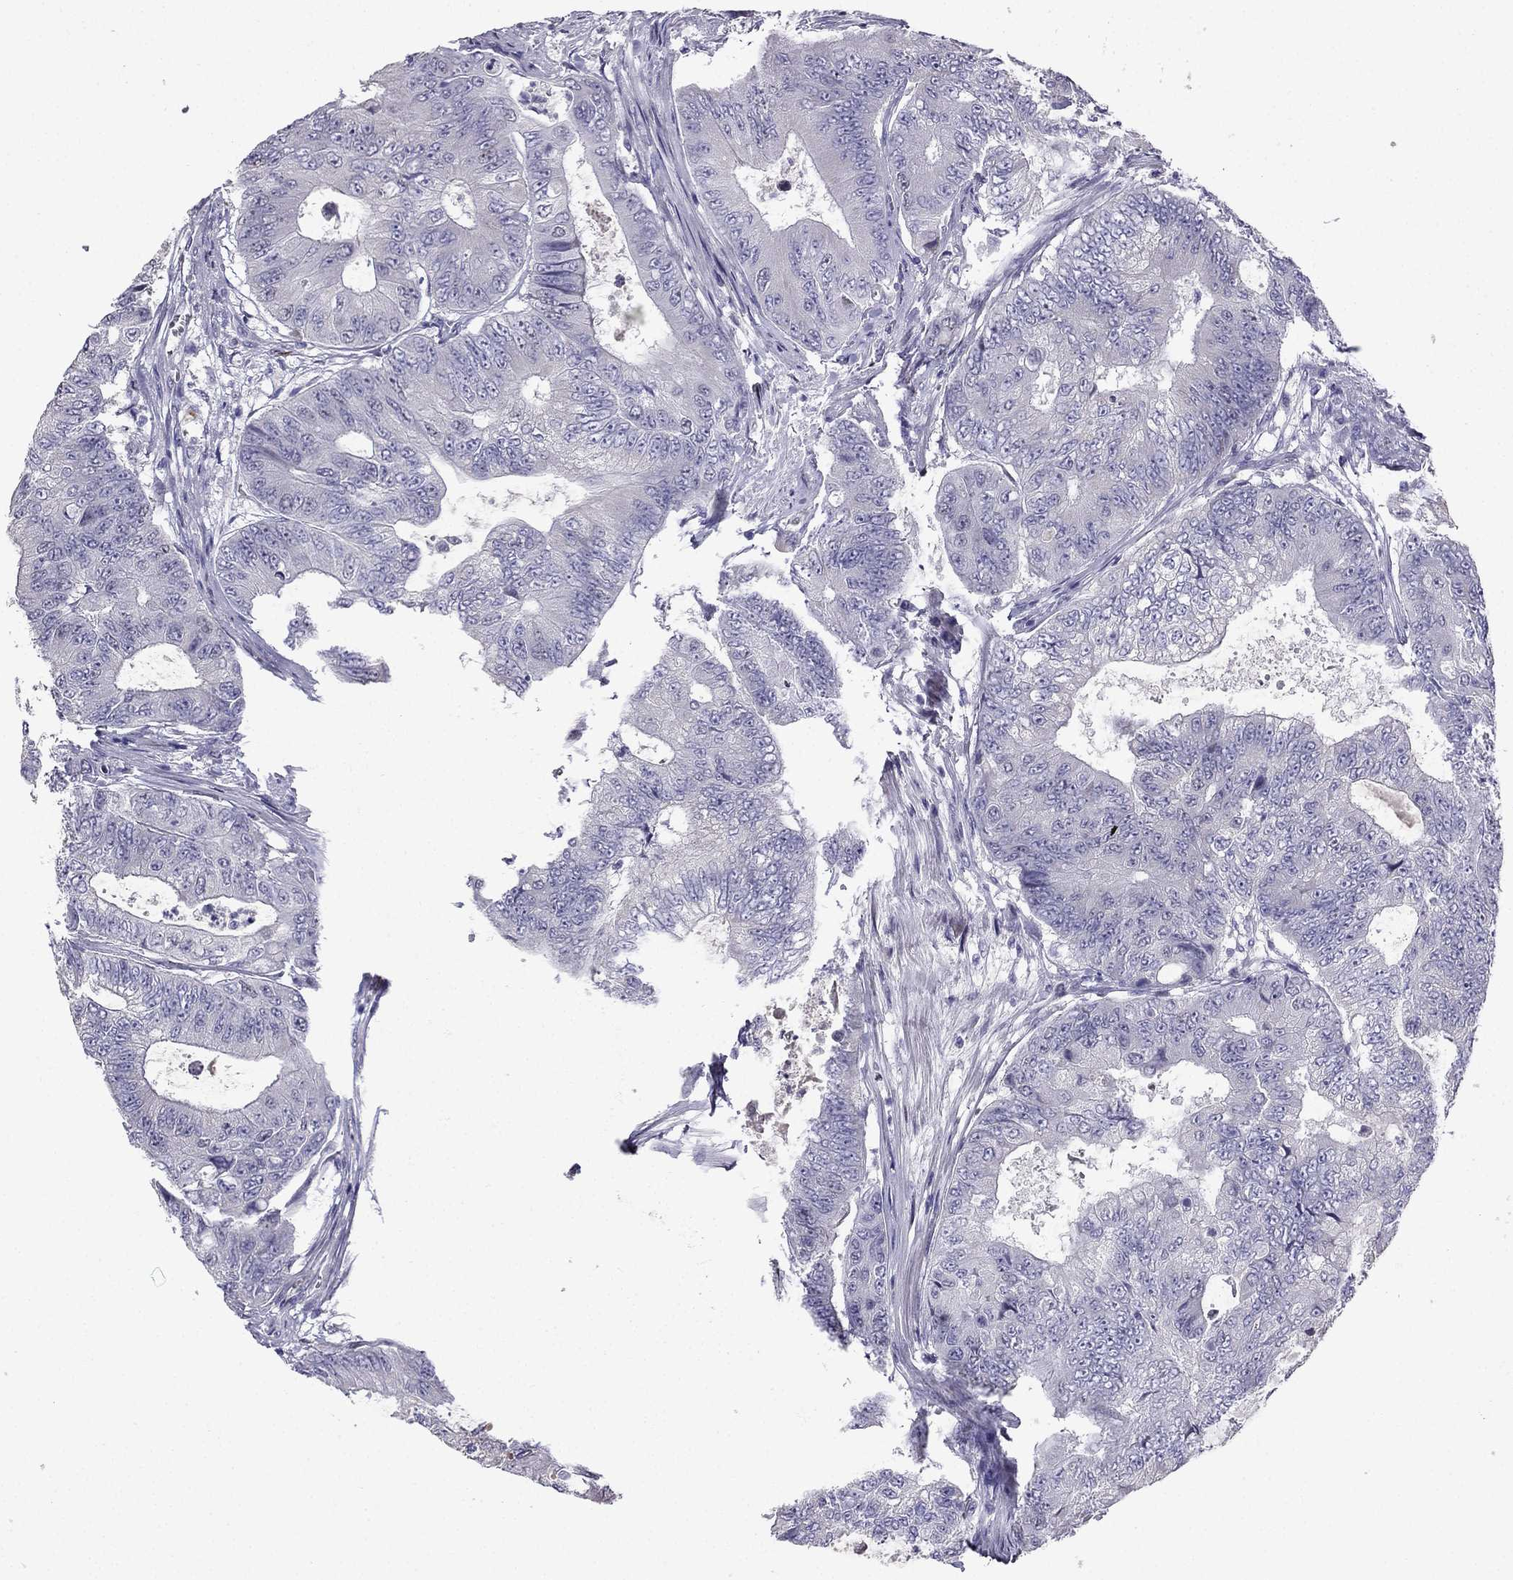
{"staining": {"intensity": "negative", "quantity": "none", "location": "none"}, "tissue": "colorectal cancer", "cell_type": "Tumor cells", "image_type": "cancer", "snomed": [{"axis": "morphology", "description": "Adenocarcinoma, NOS"}, {"axis": "topography", "description": "Colon"}], "caption": "This is a micrograph of immunohistochemistry (IHC) staining of colorectal cancer (adenocarcinoma), which shows no positivity in tumor cells.", "gene": "UHRF1", "patient": {"sex": "female", "age": 48}}